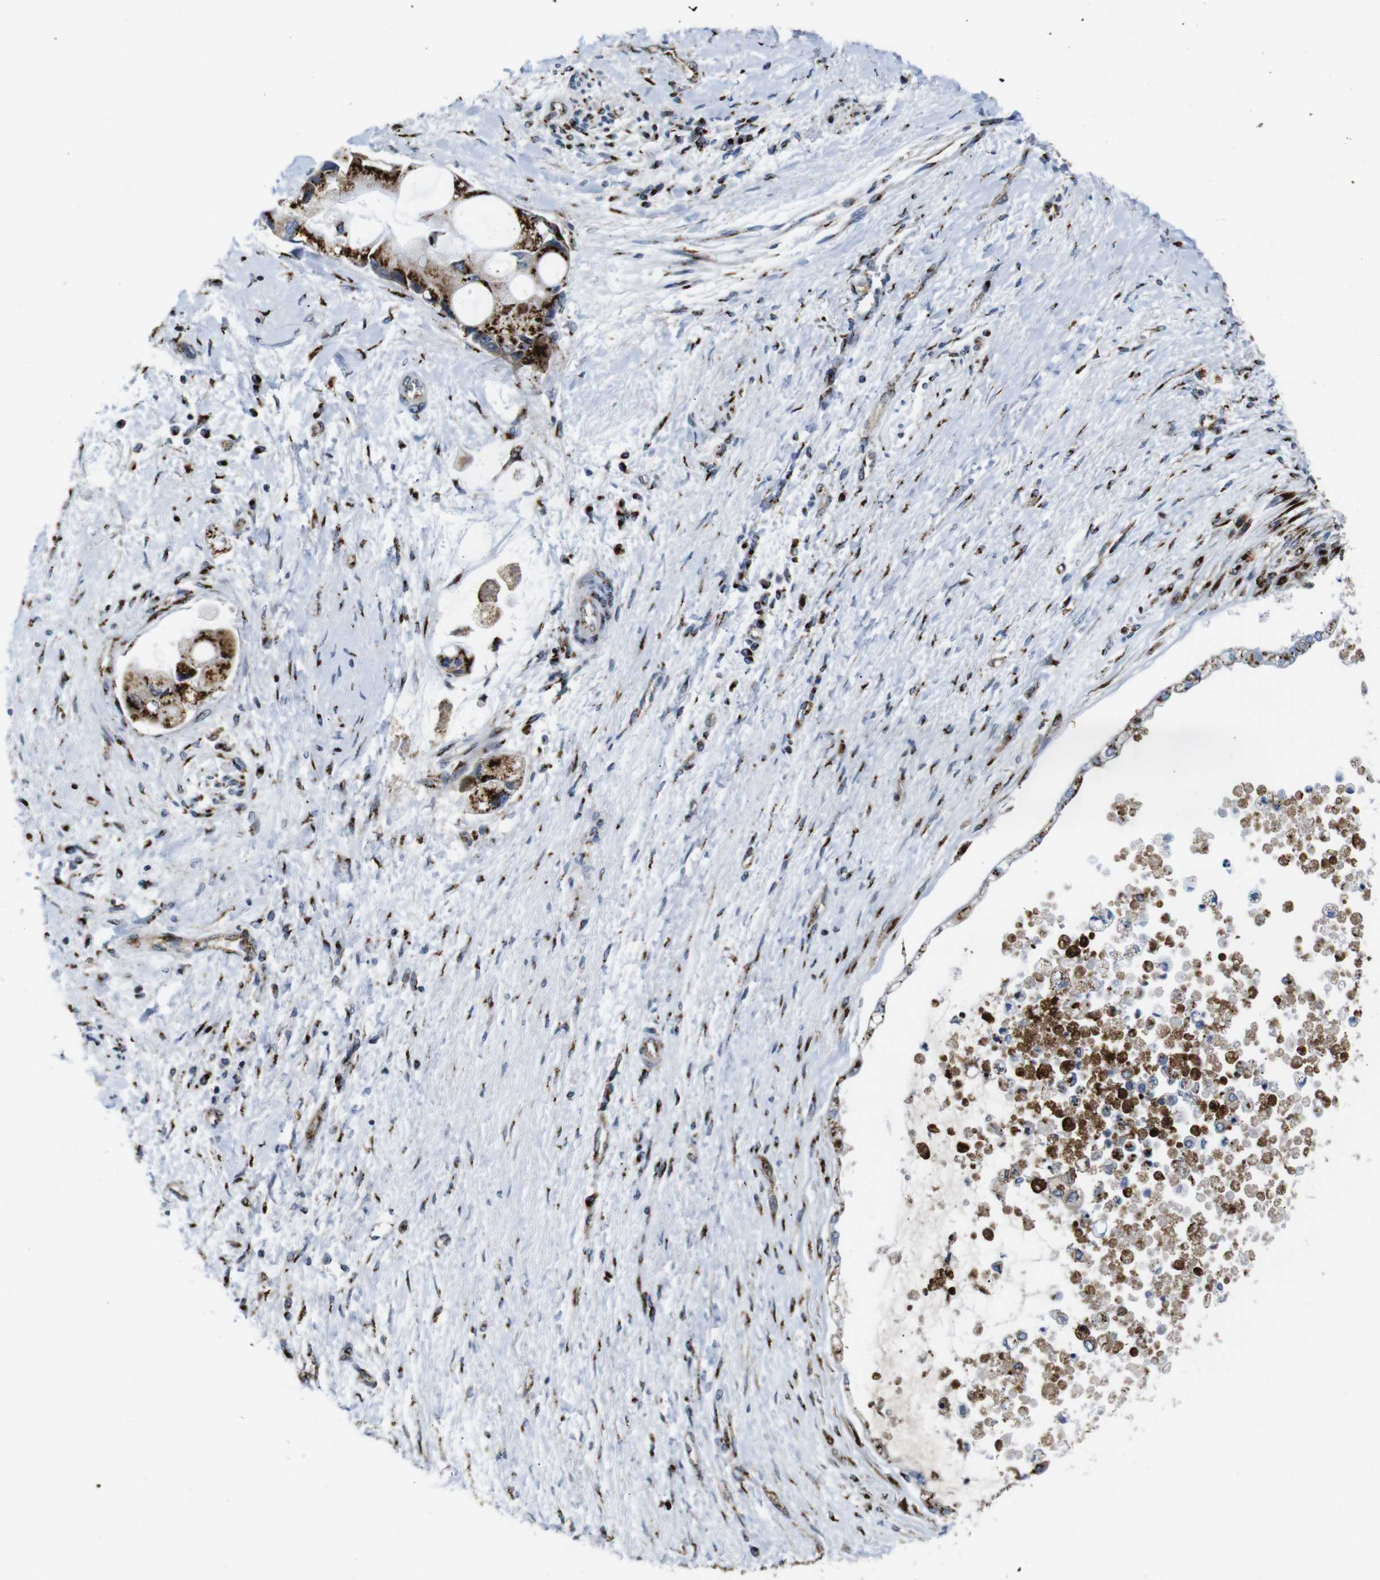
{"staining": {"intensity": "strong", "quantity": ">75%", "location": "cytoplasmic/membranous"}, "tissue": "liver cancer", "cell_type": "Tumor cells", "image_type": "cancer", "snomed": [{"axis": "morphology", "description": "Cholangiocarcinoma"}, {"axis": "topography", "description": "Liver"}], "caption": "Human liver cholangiocarcinoma stained with a protein marker reveals strong staining in tumor cells.", "gene": "TGOLN2", "patient": {"sex": "male", "age": 50}}